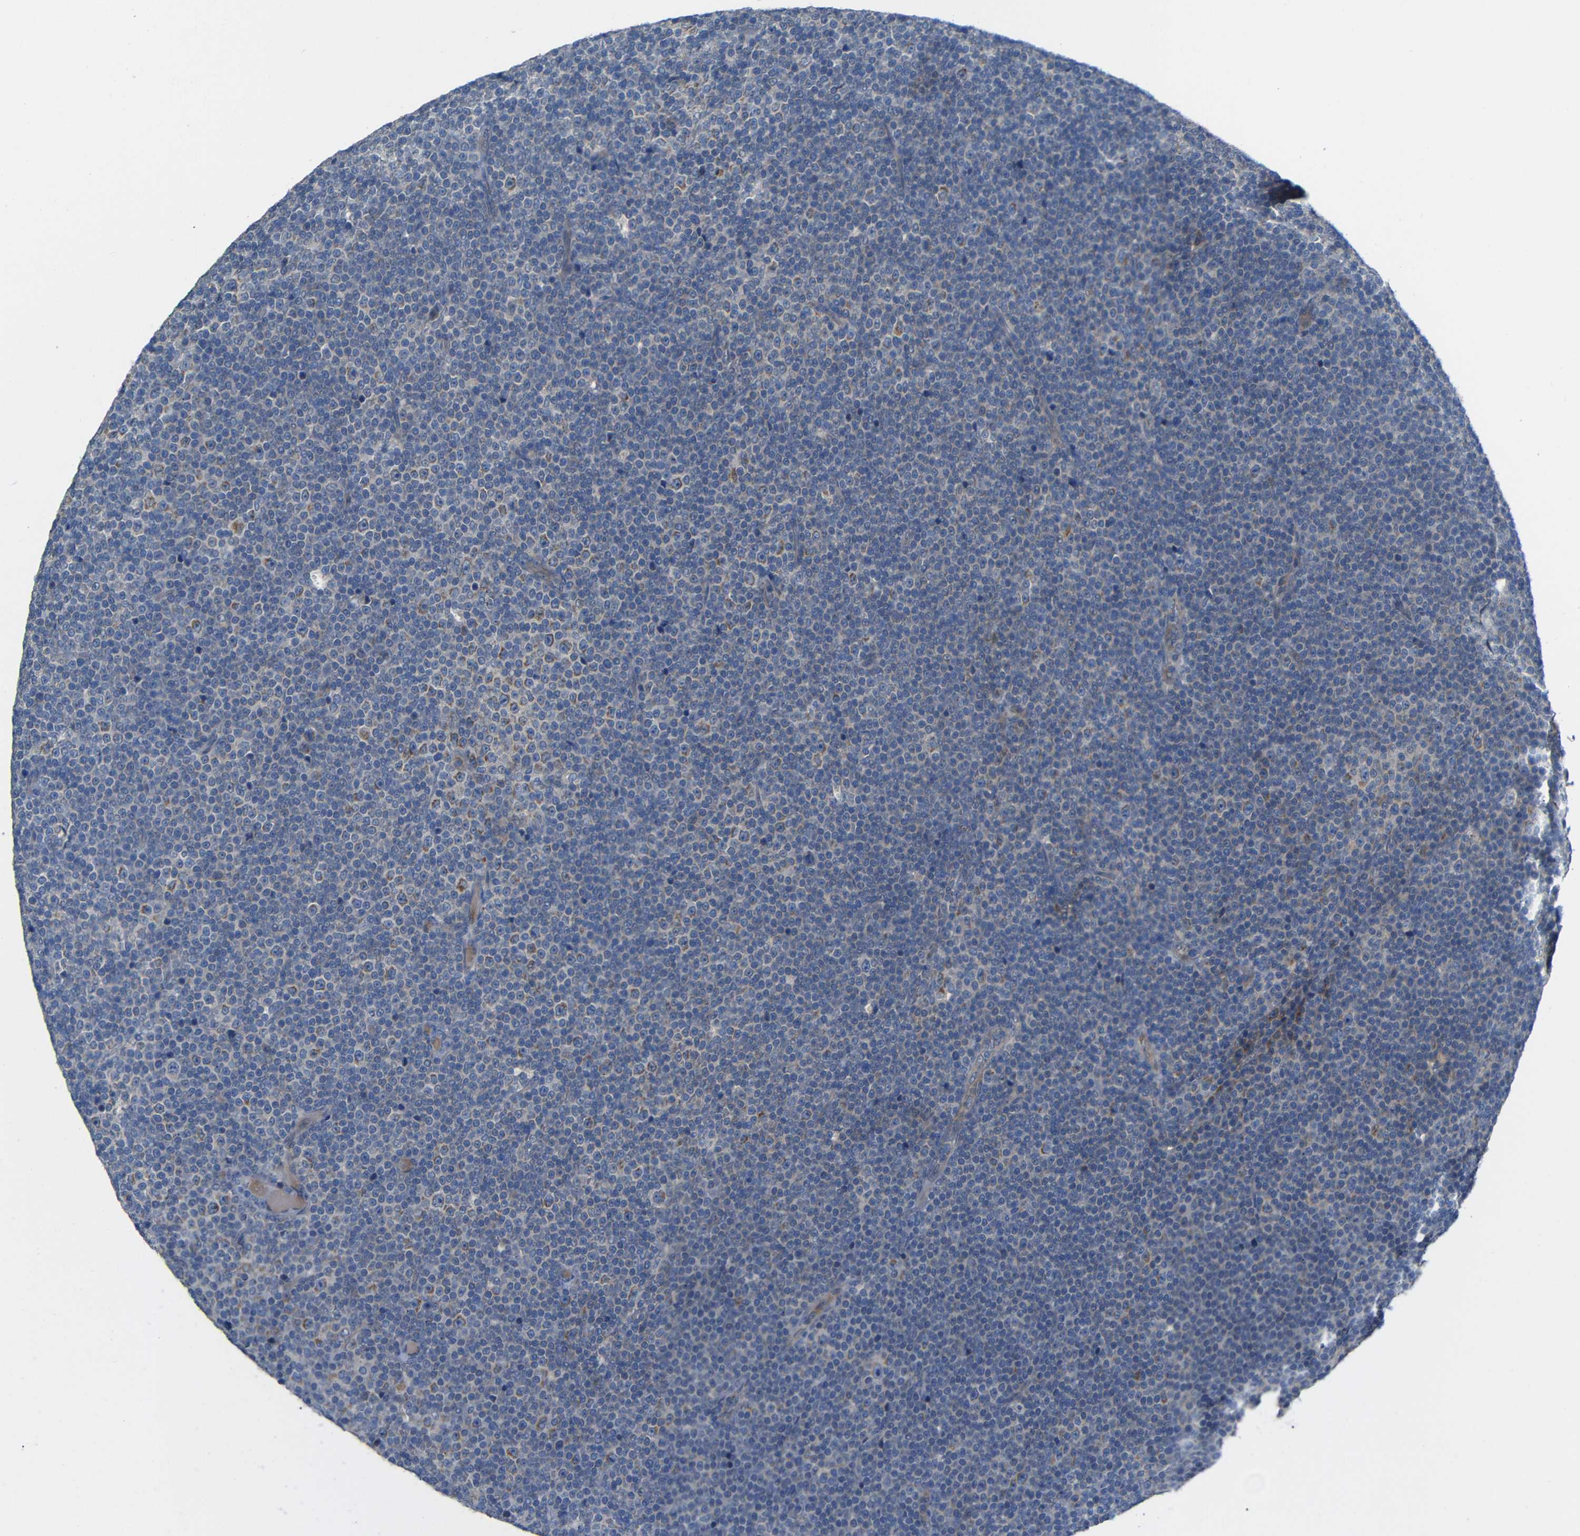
{"staining": {"intensity": "negative", "quantity": "none", "location": "none"}, "tissue": "lymphoma", "cell_type": "Tumor cells", "image_type": "cancer", "snomed": [{"axis": "morphology", "description": "Malignant lymphoma, non-Hodgkin's type, Low grade"}, {"axis": "topography", "description": "Lymph node"}], "caption": "High magnification brightfield microscopy of lymphoma stained with DAB (3,3'-diaminobenzidine) (brown) and counterstained with hematoxylin (blue): tumor cells show no significant positivity.", "gene": "TBC1D32", "patient": {"sex": "female", "age": 67}}